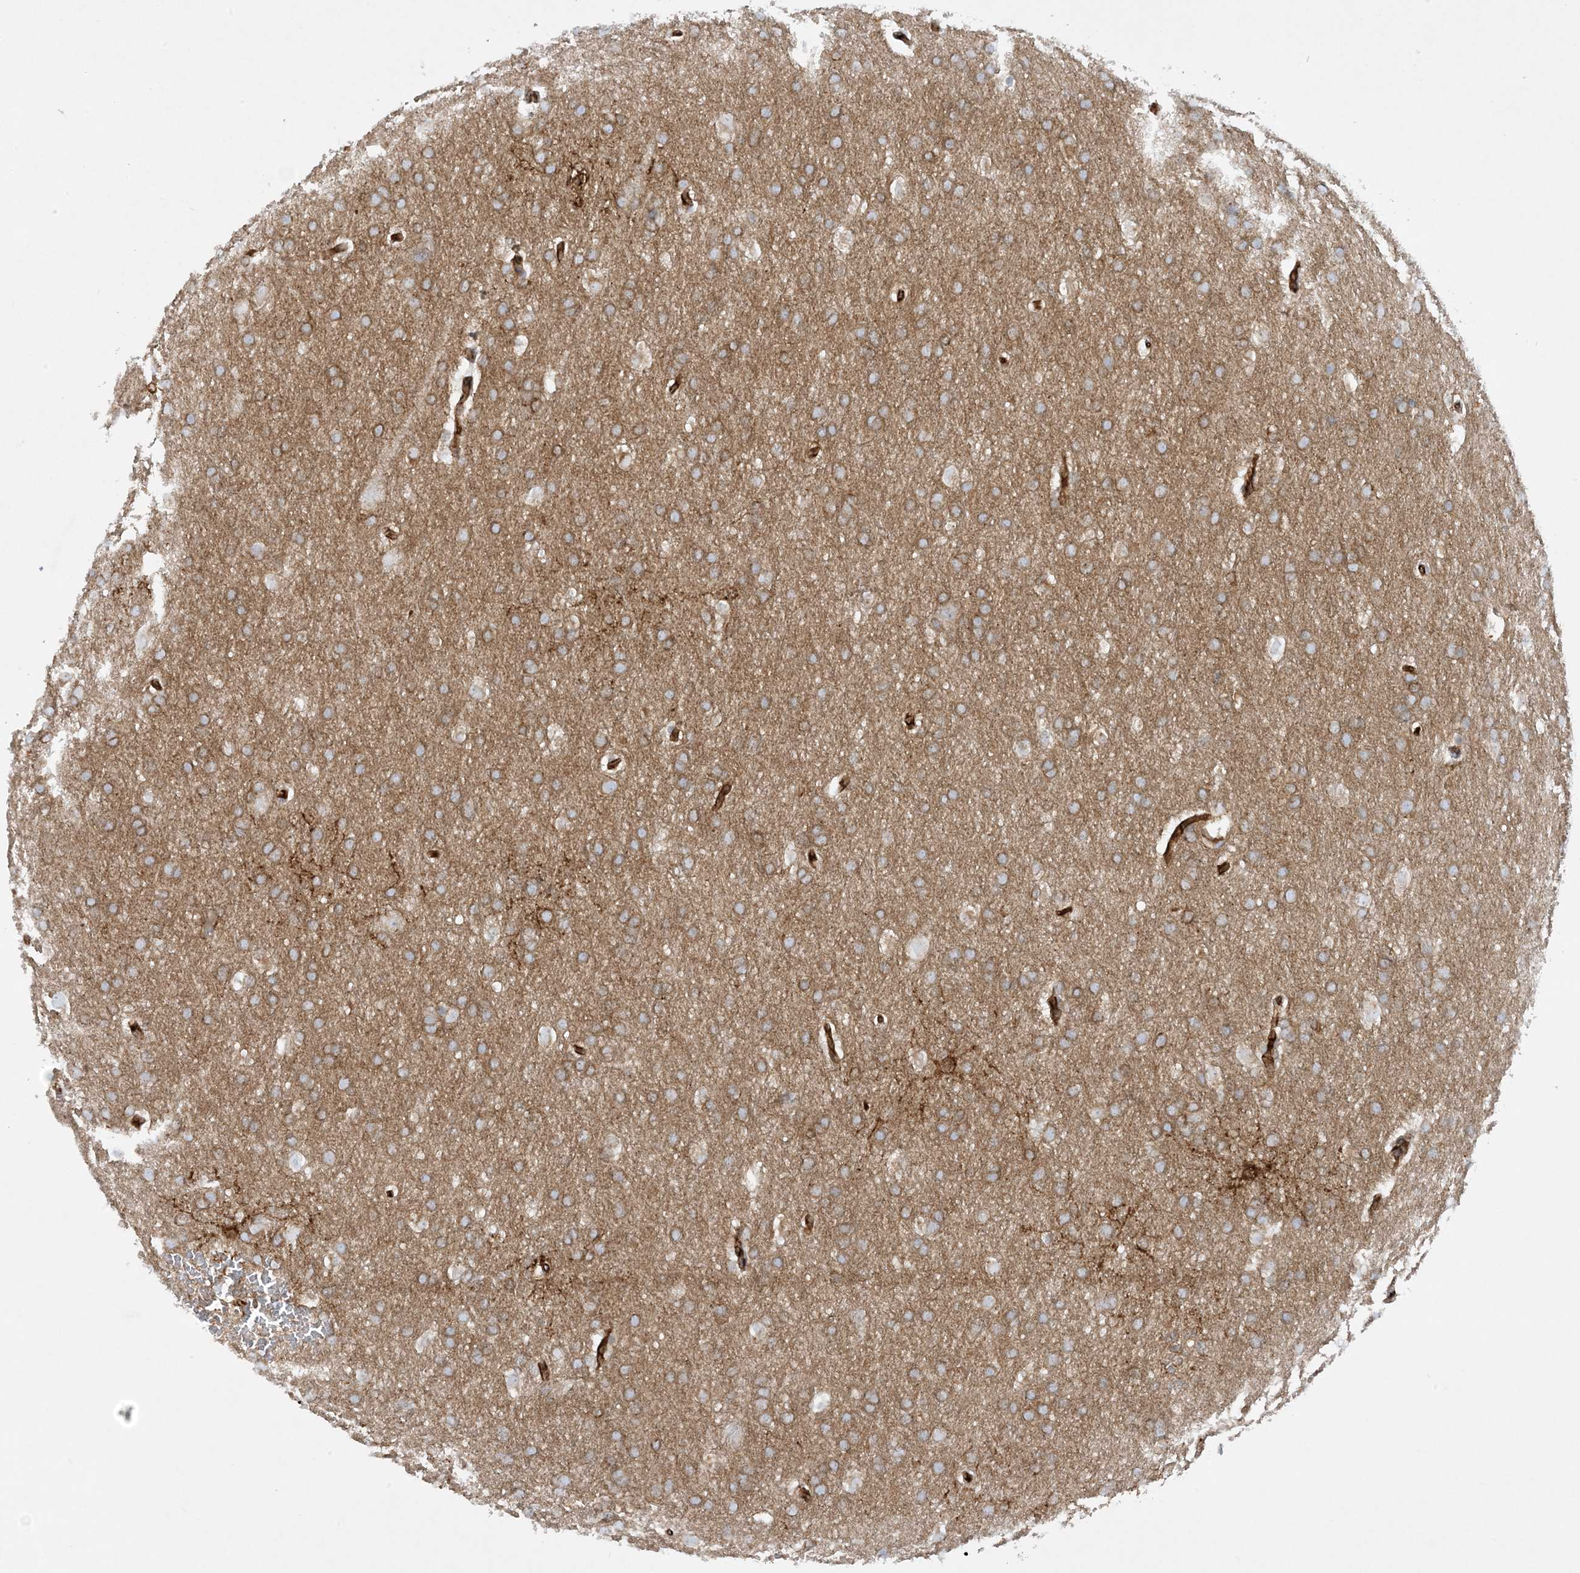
{"staining": {"intensity": "moderate", "quantity": "25%-75%", "location": "cytoplasmic/membranous"}, "tissue": "glioma", "cell_type": "Tumor cells", "image_type": "cancer", "snomed": [{"axis": "morphology", "description": "Glioma, malignant, Low grade"}, {"axis": "topography", "description": "Brain"}], "caption": "Immunohistochemistry of human malignant glioma (low-grade) shows medium levels of moderate cytoplasmic/membranous staining in approximately 25%-75% of tumor cells. (IHC, brightfield microscopy, high magnification).", "gene": "HLA-E", "patient": {"sex": "female", "age": 37}}